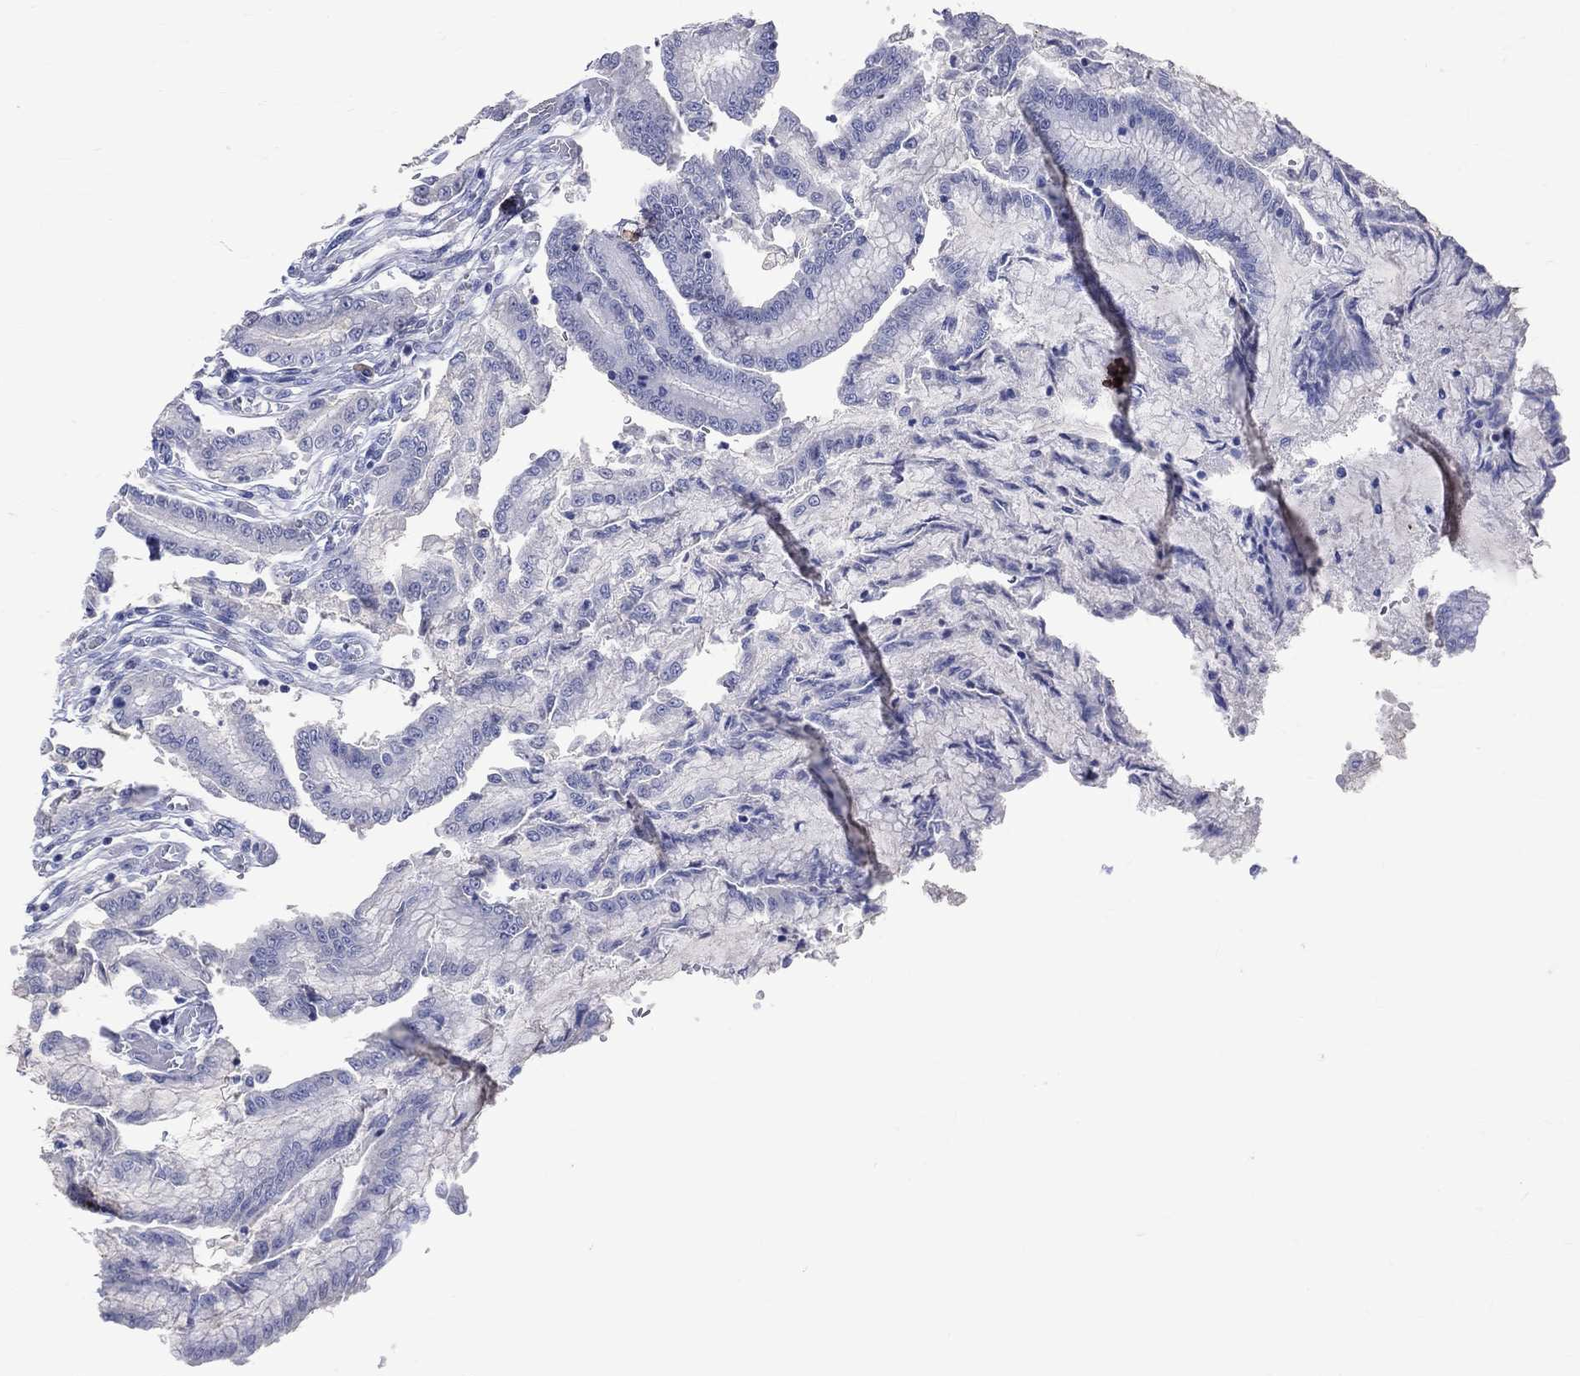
{"staining": {"intensity": "negative", "quantity": "none", "location": "none"}, "tissue": "stomach", "cell_type": "Glandular cells", "image_type": "normal", "snomed": [{"axis": "morphology", "description": "Normal tissue, NOS"}, {"axis": "morphology", "description": "Adenocarcinoma, NOS"}, {"axis": "morphology", "description": "Adenocarcinoma, High grade"}, {"axis": "topography", "description": "Stomach, upper"}, {"axis": "topography", "description": "Stomach"}], "caption": "DAB (3,3'-diaminobenzidine) immunohistochemical staining of unremarkable human stomach demonstrates no significant expression in glandular cells. (Stains: DAB (3,3'-diaminobenzidine) immunohistochemistry with hematoxylin counter stain, Microscopy: brightfield microscopy at high magnification).", "gene": "LAT", "patient": {"sex": "female", "age": 65}}